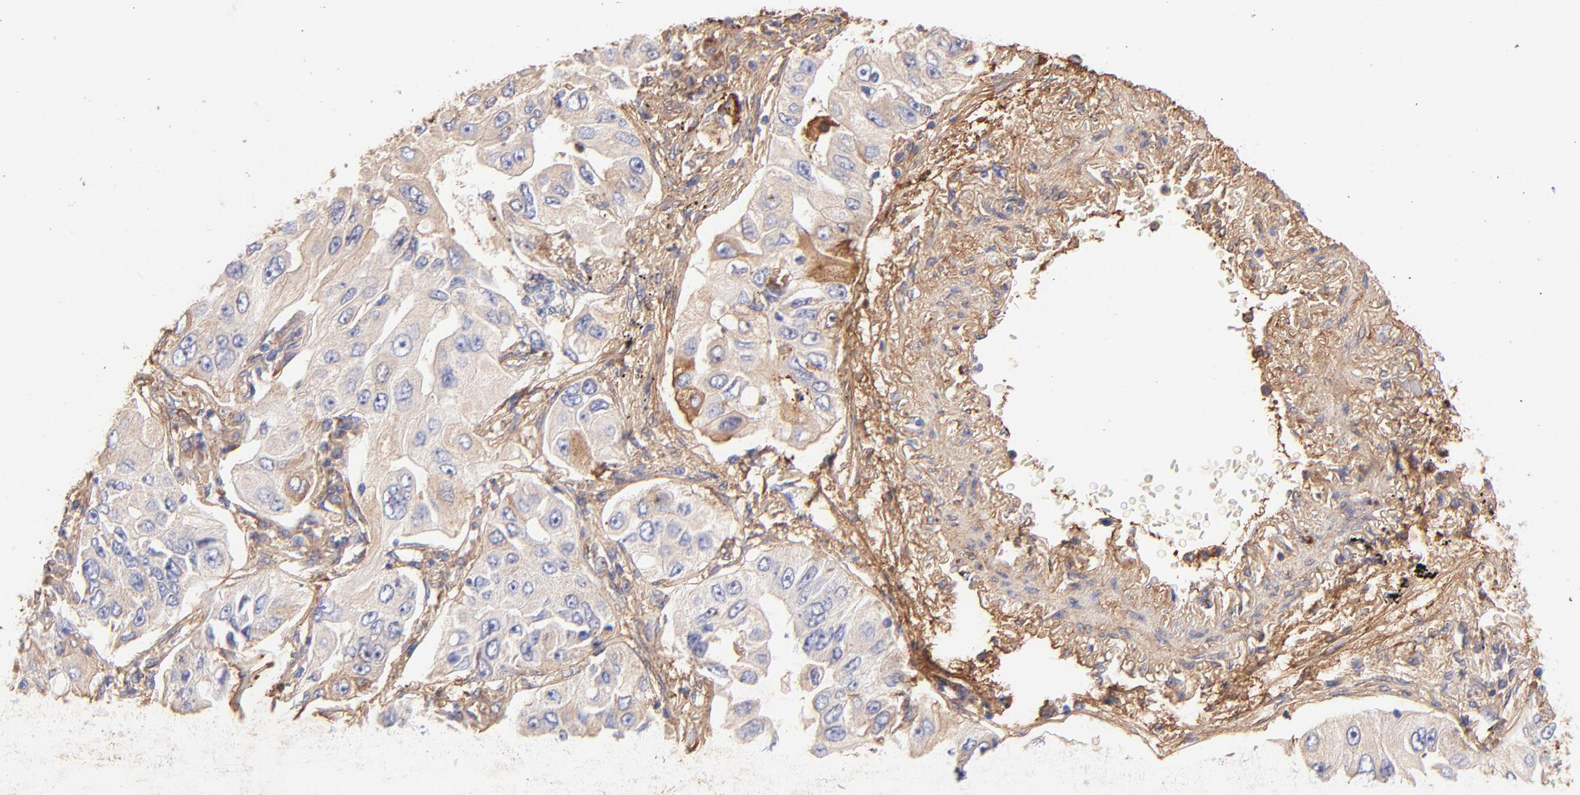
{"staining": {"intensity": "moderate", "quantity": "<25%", "location": "cytoplasmic/membranous"}, "tissue": "lung cancer", "cell_type": "Tumor cells", "image_type": "cancer", "snomed": [{"axis": "morphology", "description": "Adenocarcinoma, NOS"}, {"axis": "topography", "description": "Lung"}], "caption": "Adenocarcinoma (lung) stained with DAB immunohistochemistry exhibits low levels of moderate cytoplasmic/membranous positivity in about <25% of tumor cells.", "gene": "BGN", "patient": {"sex": "male", "age": 84}}